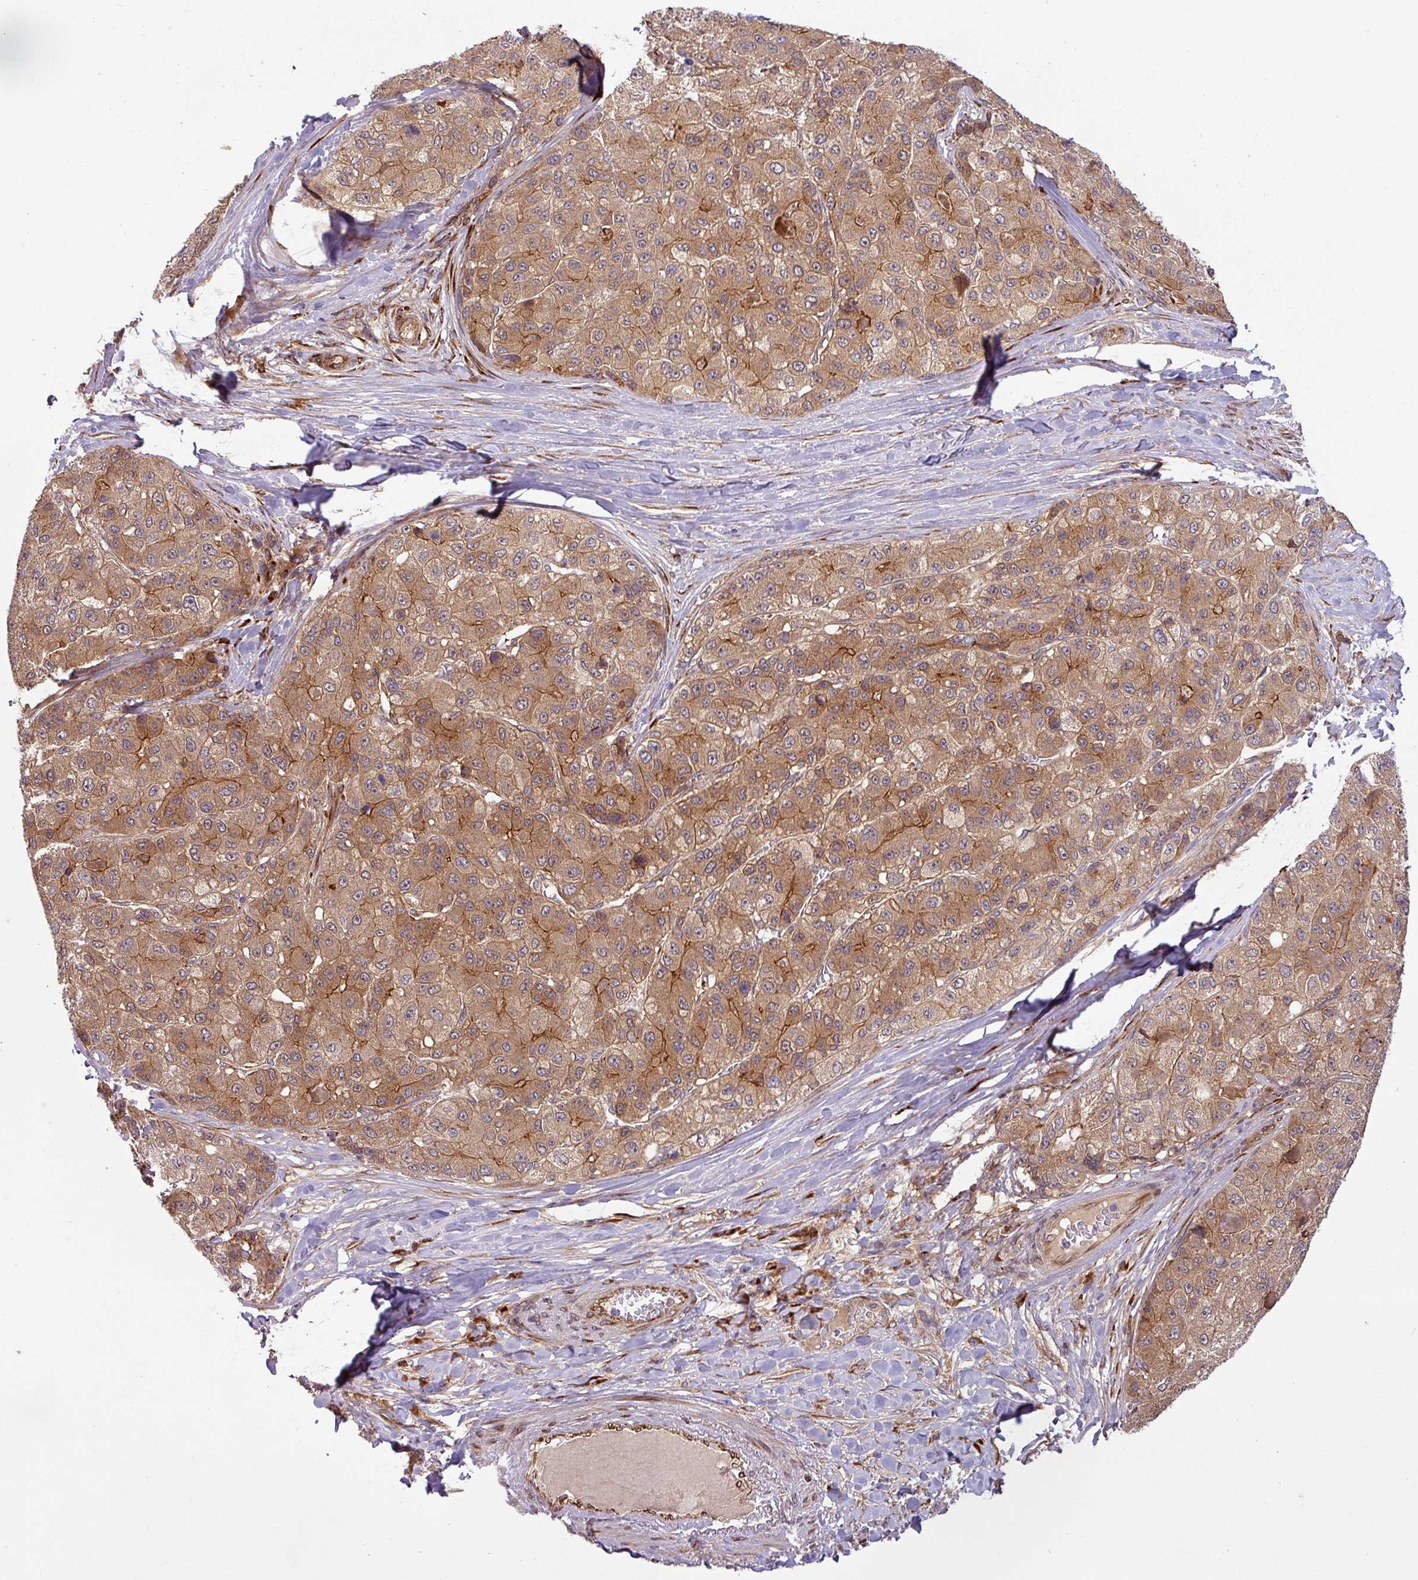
{"staining": {"intensity": "moderate", "quantity": ">75%", "location": "cytoplasmic/membranous"}, "tissue": "liver cancer", "cell_type": "Tumor cells", "image_type": "cancer", "snomed": [{"axis": "morphology", "description": "Carcinoma, Hepatocellular, NOS"}, {"axis": "topography", "description": "Liver"}], "caption": "Tumor cells show medium levels of moderate cytoplasmic/membranous expression in about >75% of cells in human liver cancer (hepatocellular carcinoma).", "gene": "ART1", "patient": {"sex": "male", "age": 80}}